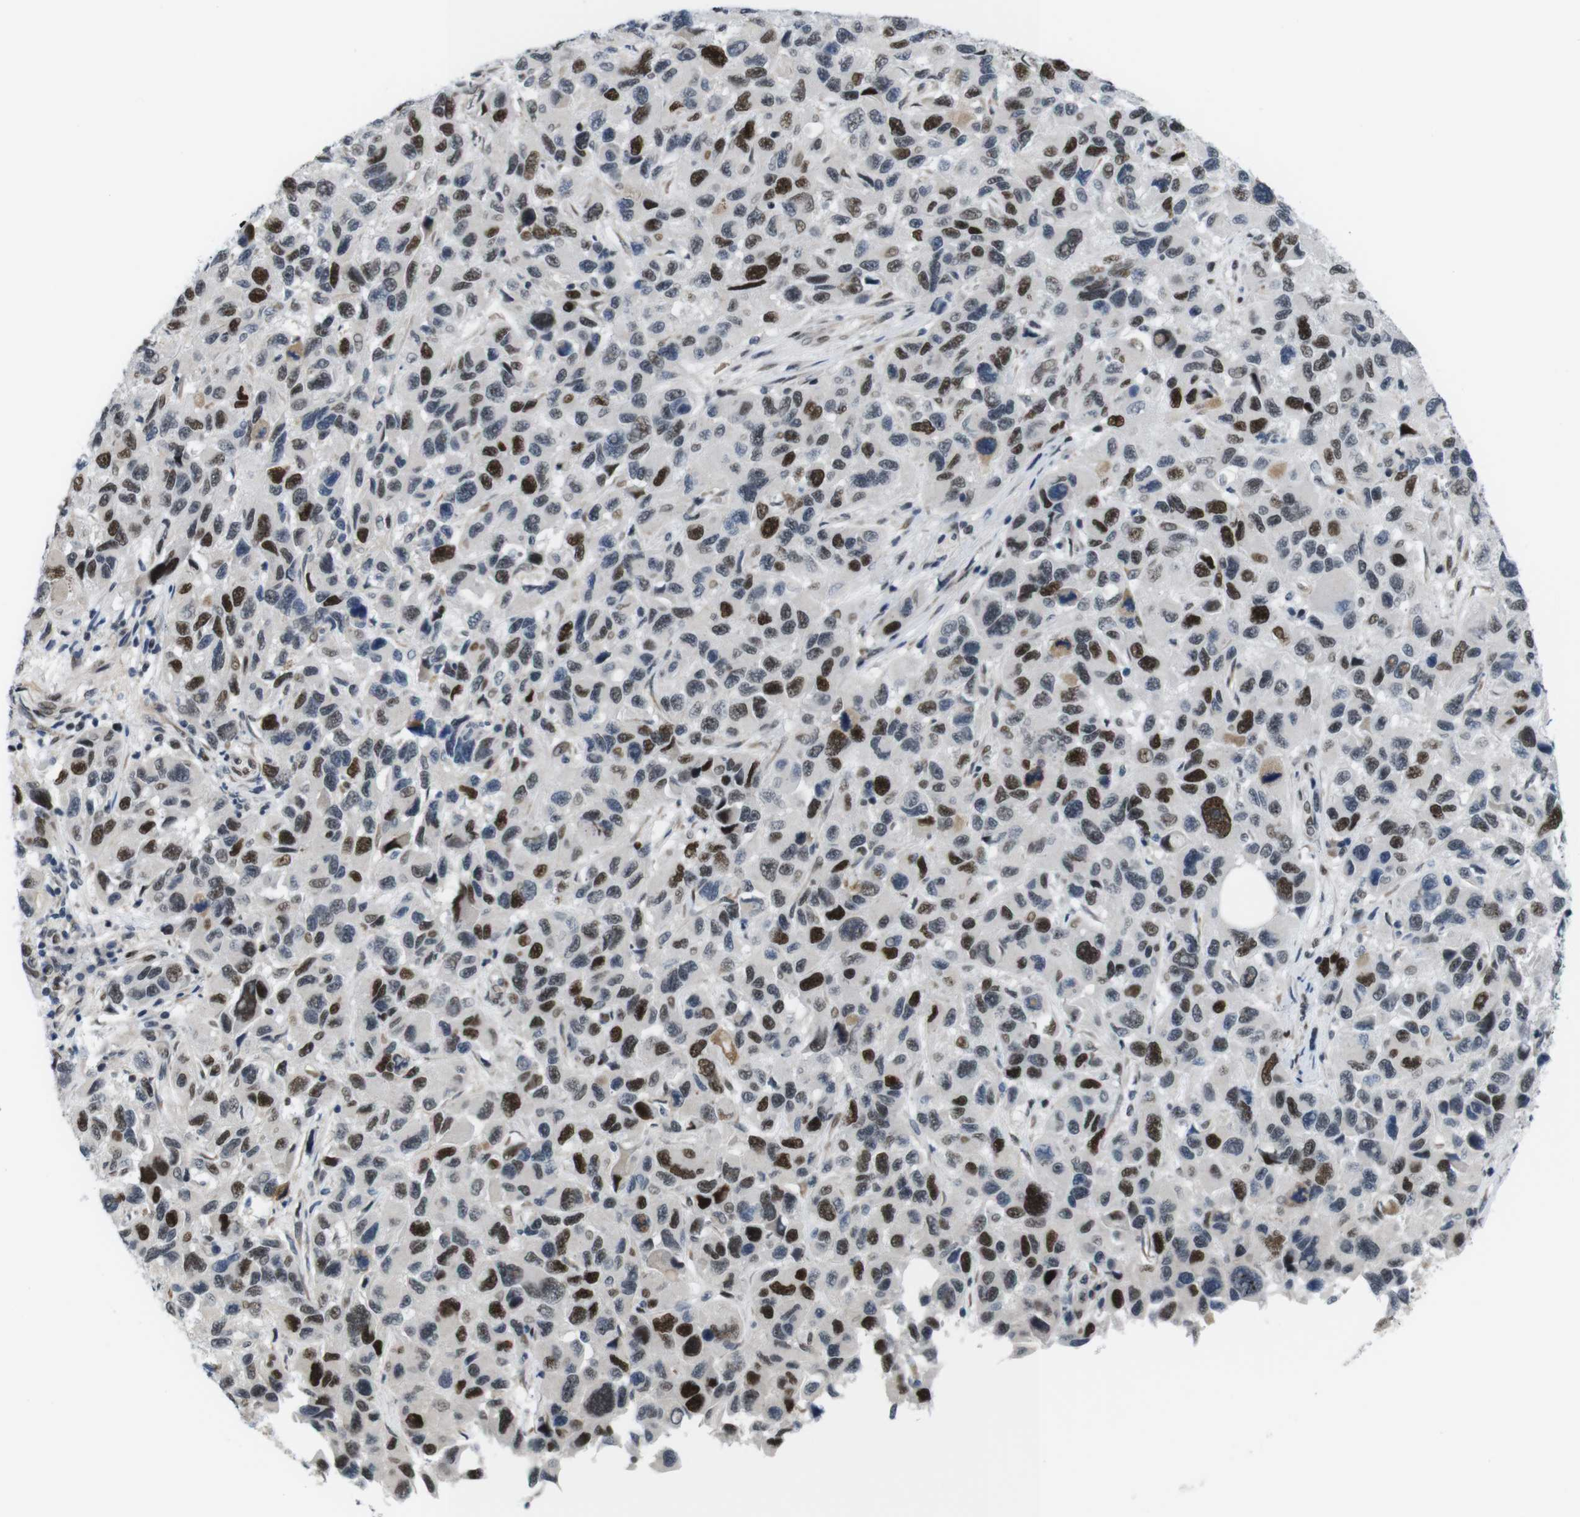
{"staining": {"intensity": "strong", "quantity": "25%-75%", "location": "nuclear"}, "tissue": "melanoma", "cell_type": "Tumor cells", "image_type": "cancer", "snomed": [{"axis": "morphology", "description": "Malignant melanoma, NOS"}, {"axis": "topography", "description": "Skin"}], "caption": "A histopathology image of malignant melanoma stained for a protein shows strong nuclear brown staining in tumor cells. (DAB IHC, brown staining for protein, blue staining for nuclei).", "gene": "SMCO2", "patient": {"sex": "male", "age": 53}}